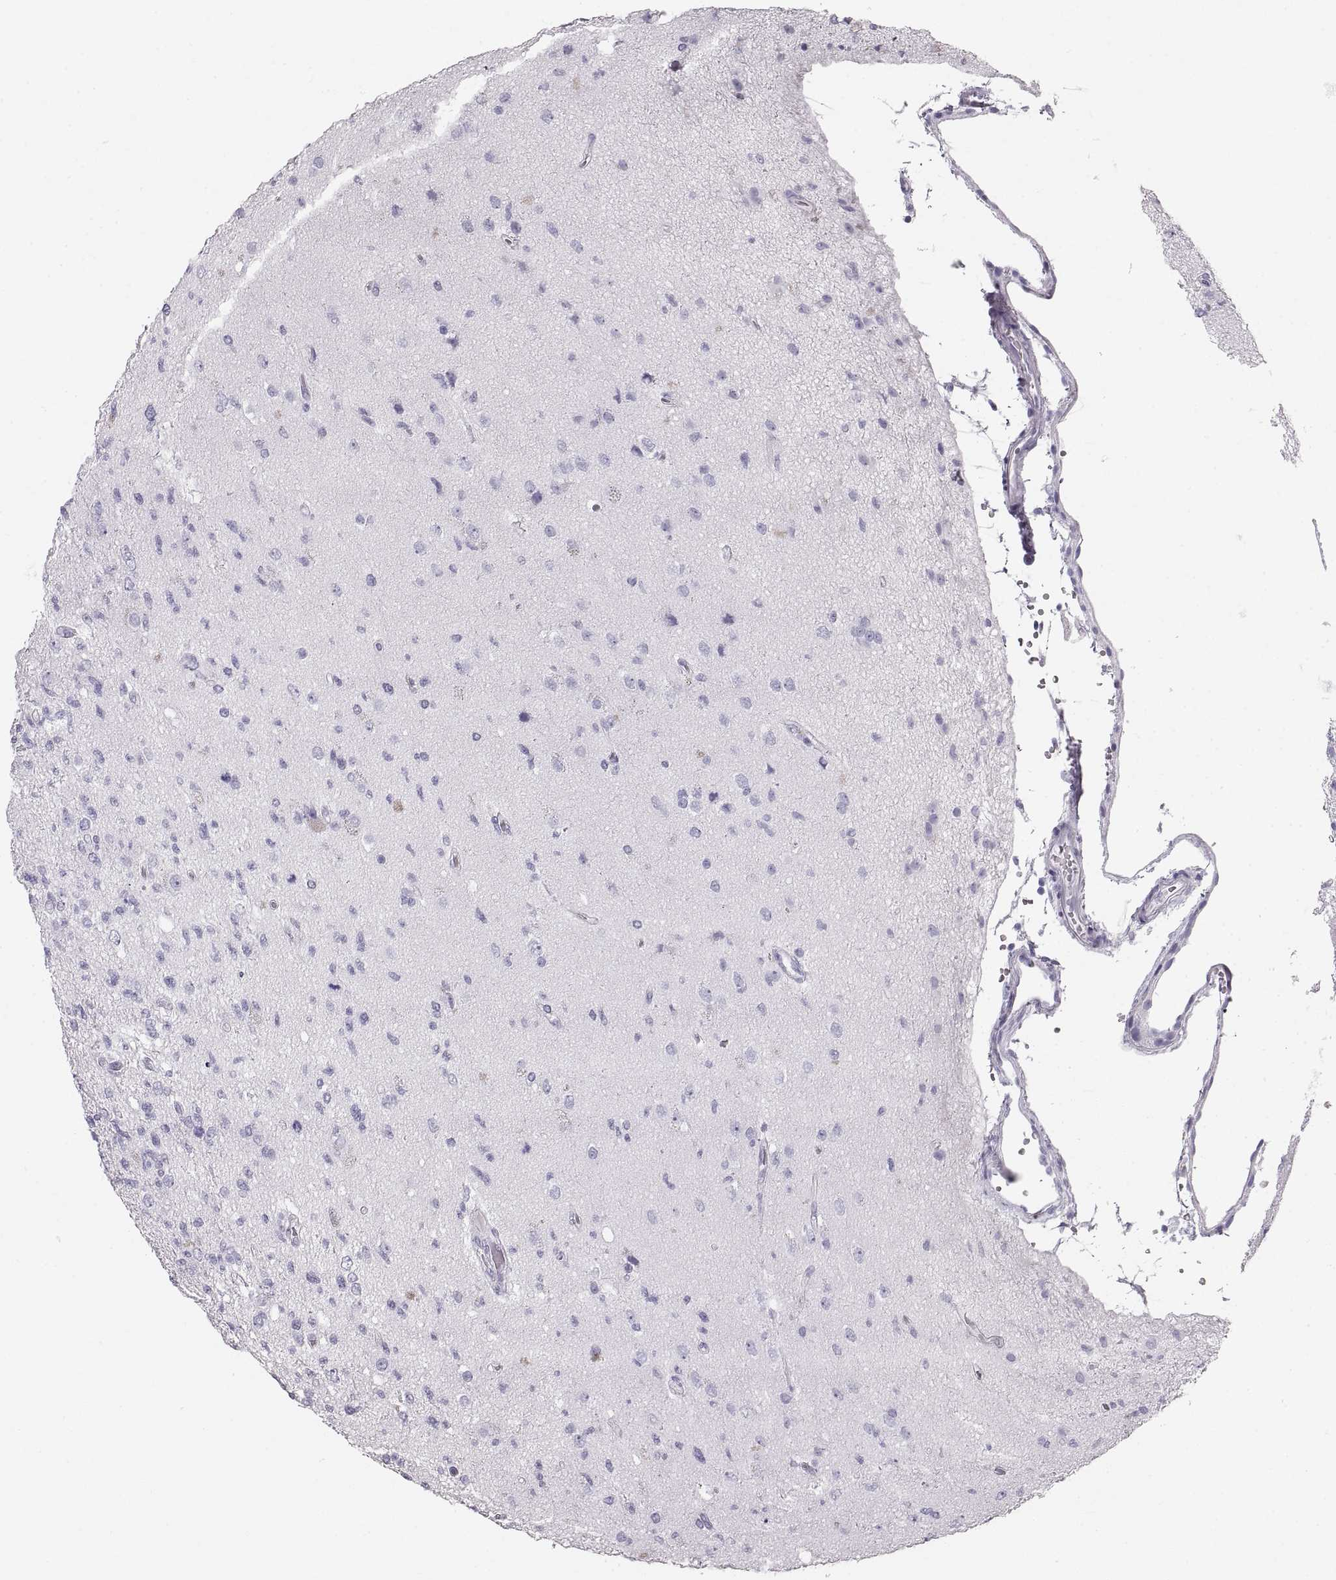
{"staining": {"intensity": "negative", "quantity": "none", "location": "none"}, "tissue": "glioma", "cell_type": "Tumor cells", "image_type": "cancer", "snomed": [{"axis": "morphology", "description": "Glioma, malignant, High grade"}, {"axis": "topography", "description": "Brain"}], "caption": "The micrograph displays no staining of tumor cells in malignant glioma (high-grade).", "gene": "CRYAA", "patient": {"sex": "male", "age": 56}}